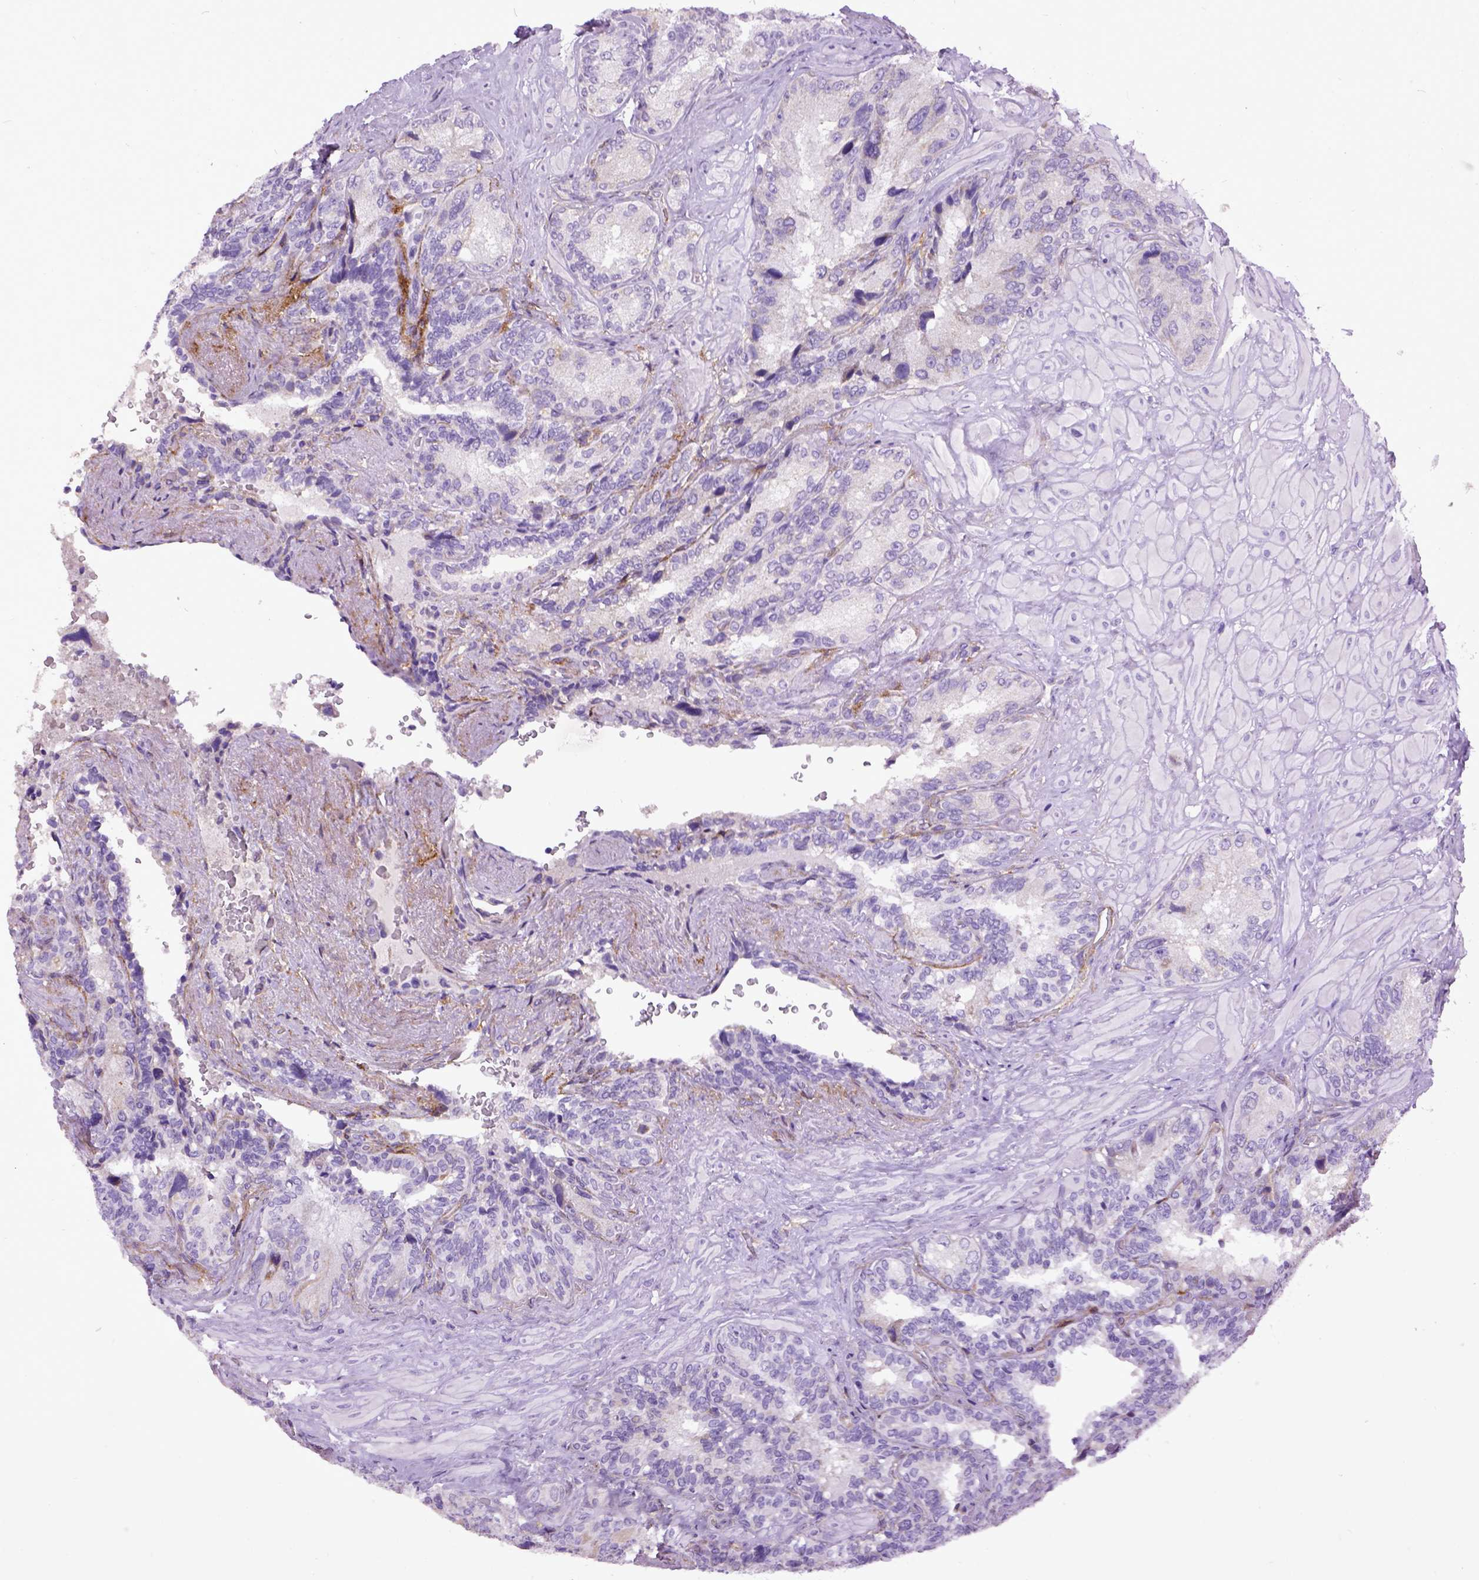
{"staining": {"intensity": "negative", "quantity": "none", "location": "none"}, "tissue": "seminal vesicle", "cell_type": "Glandular cells", "image_type": "normal", "snomed": [{"axis": "morphology", "description": "Normal tissue, NOS"}, {"axis": "topography", "description": "Seminal veicle"}], "caption": "Histopathology image shows no significant protein staining in glandular cells of unremarkable seminal vesicle.", "gene": "ENG", "patient": {"sex": "male", "age": 69}}